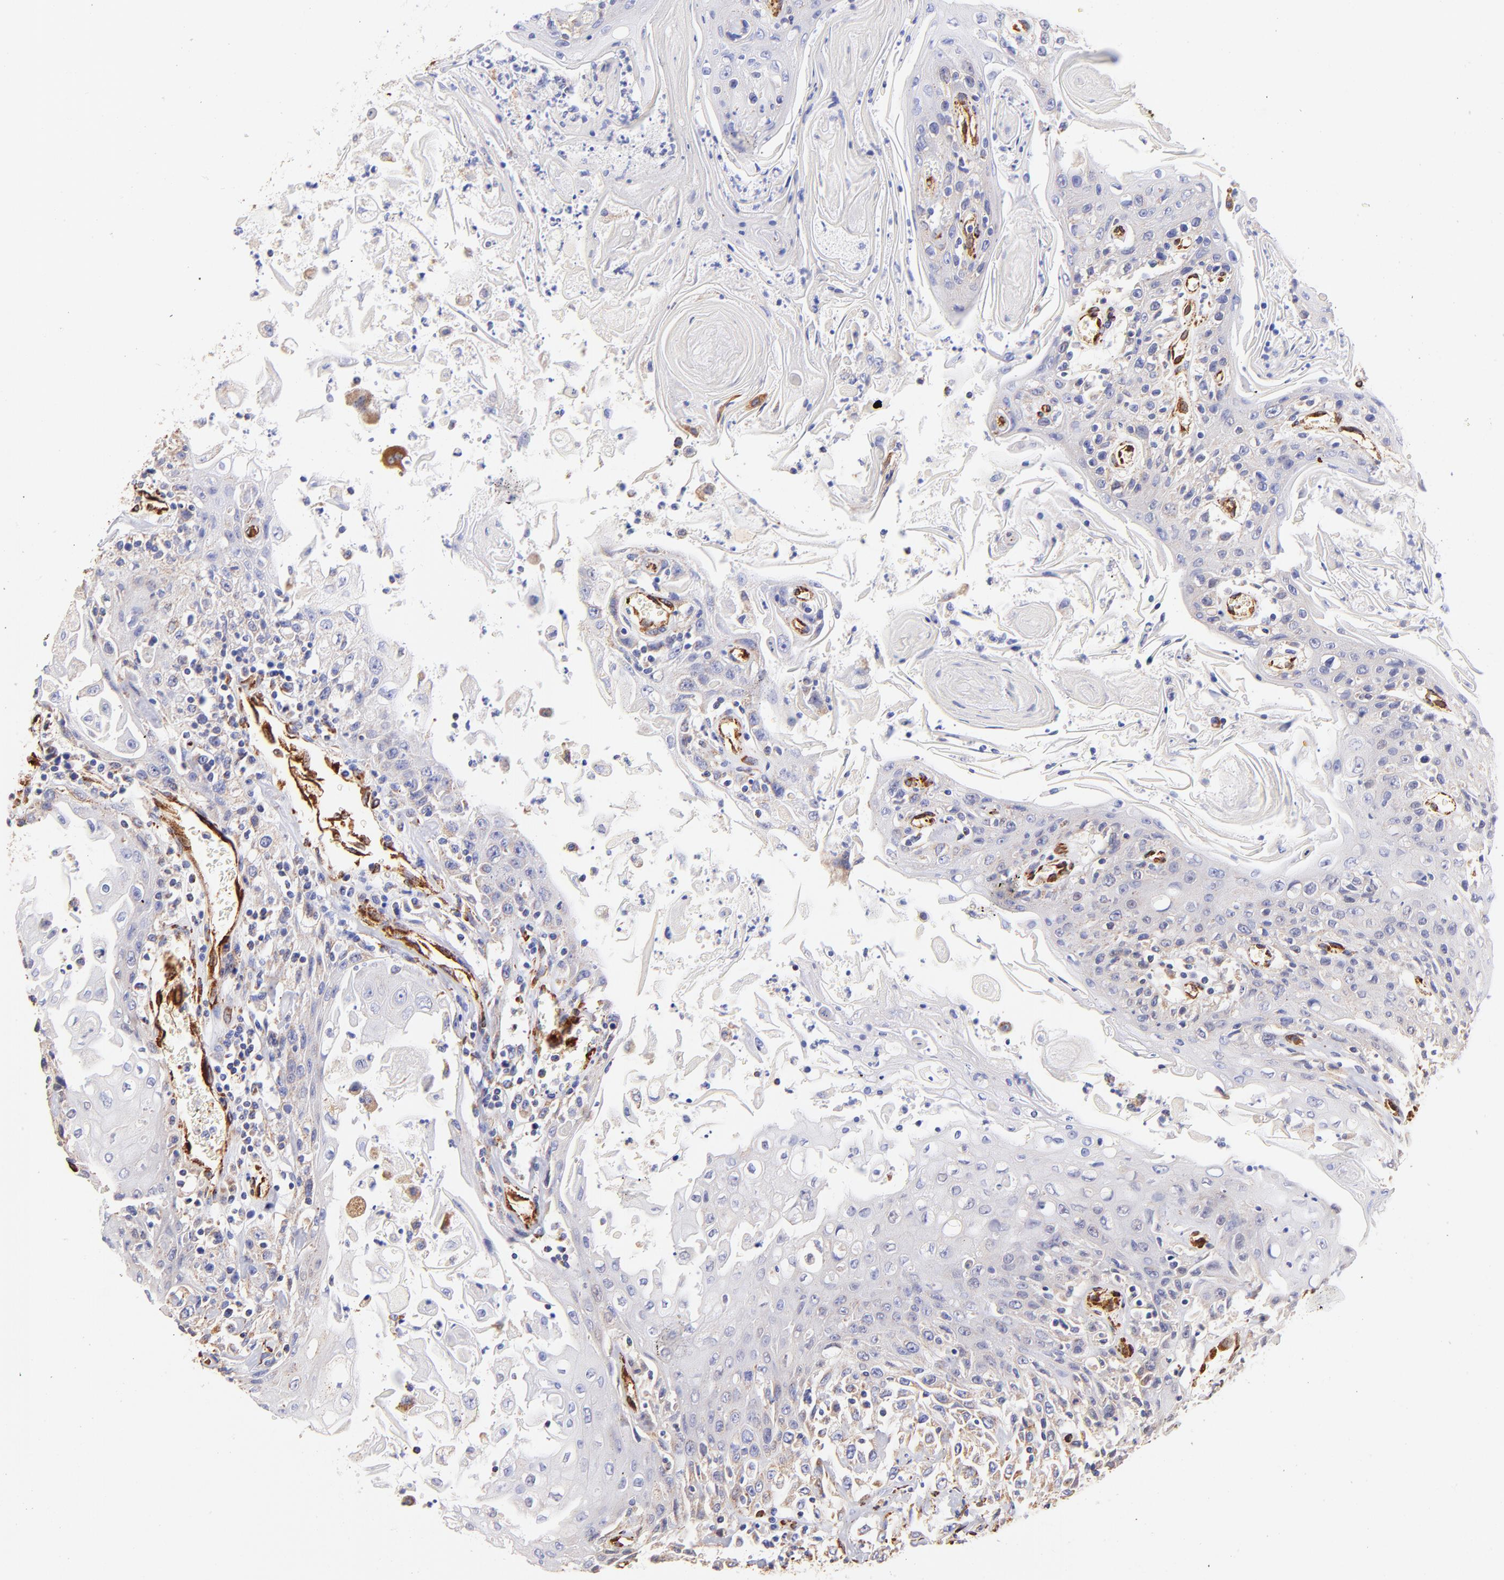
{"staining": {"intensity": "weak", "quantity": "<25%", "location": "cytoplasmic/membranous"}, "tissue": "head and neck cancer", "cell_type": "Tumor cells", "image_type": "cancer", "snomed": [{"axis": "morphology", "description": "Squamous cell carcinoma, NOS"}, {"axis": "topography", "description": "Oral tissue"}, {"axis": "topography", "description": "Head-Neck"}], "caption": "The micrograph displays no significant expression in tumor cells of head and neck squamous cell carcinoma. Nuclei are stained in blue.", "gene": "SPARC", "patient": {"sex": "female", "age": 76}}